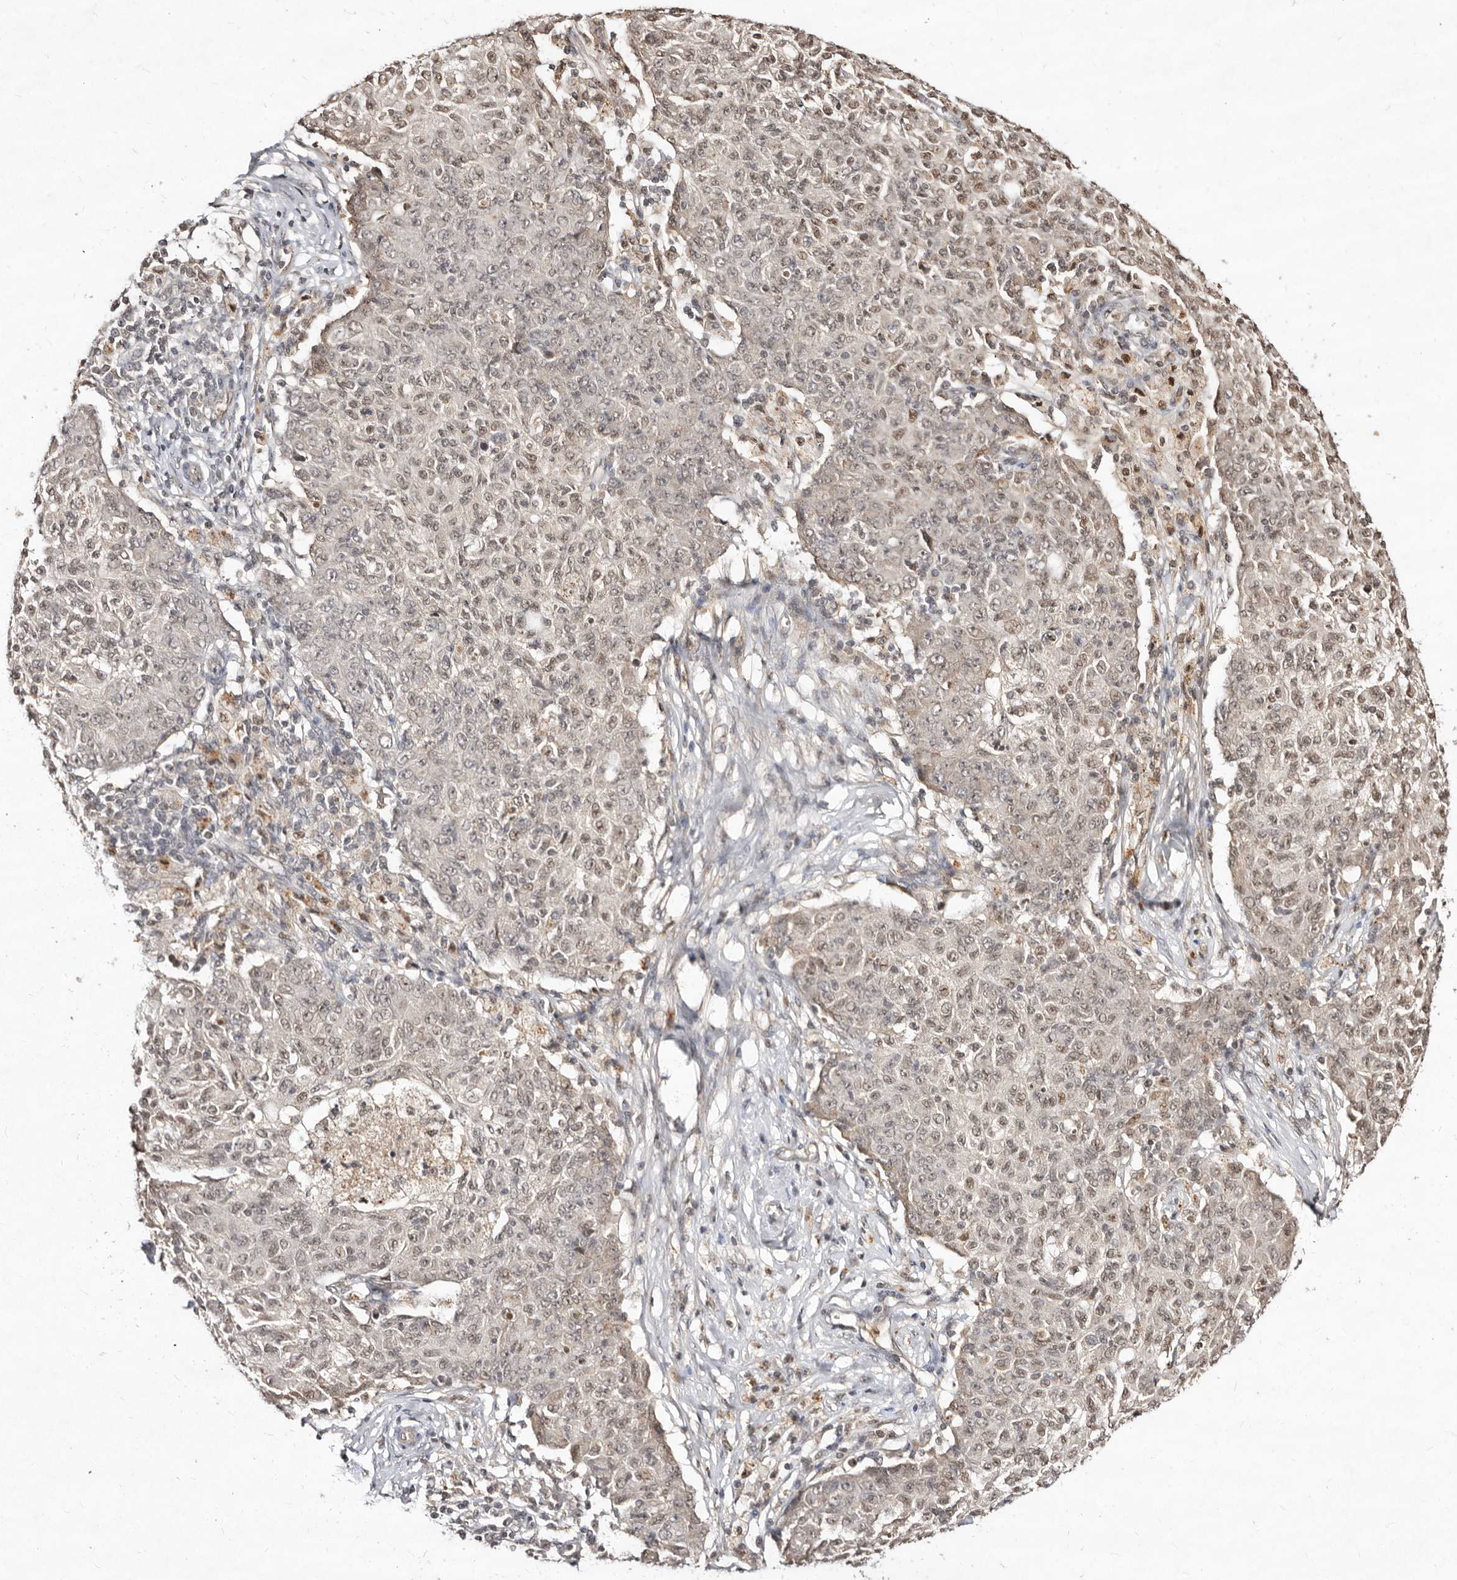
{"staining": {"intensity": "weak", "quantity": "25%-75%", "location": "nuclear"}, "tissue": "ovarian cancer", "cell_type": "Tumor cells", "image_type": "cancer", "snomed": [{"axis": "morphology", "description": "Carcinoma, endometroid"}, {"axis": "topography", "description": "Ovary"}], "caption": "DAB (3,3'-diaminobenzidine) immunohistochemical staining of human ovarian cancer exhibits weak nuclear protein staining in about 25%-75% of tumor cells.", "gene": "LCORL", "patient": {"sex": "female", "age": 42}}